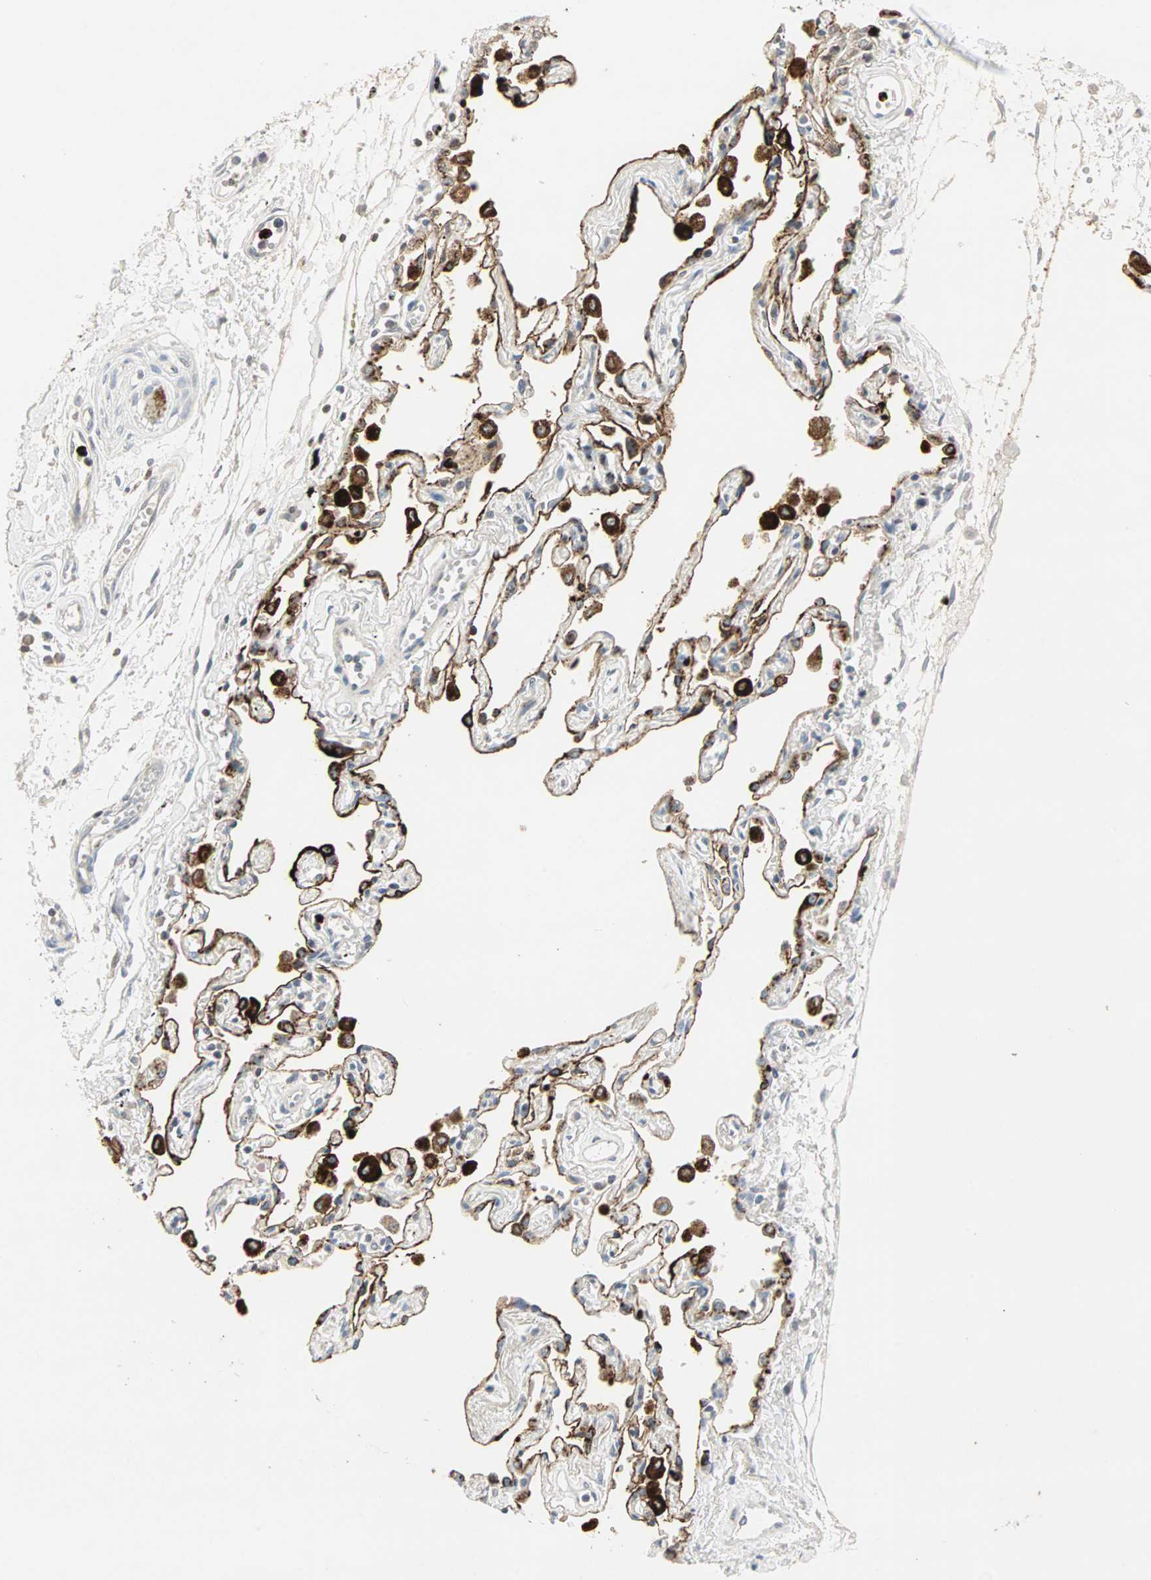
{"staining": {"intensity": "negative", "quantity": "none", "location": "none"}, "tissue": "adipose tissue", "cell_type": "Adipocytes", "image_type": "normal", "snomed": [{"axis": "morphology", "description": "Normal tissue, NOS"}, {"axis": "morphology", "description": "Adenocarcinoma, NOS"}, {"axis": "topography", "description": "Cartilage tissue"}, {"axis": "topography", "description": "Bronchus"}, {"axis": "topography", "description": "Lung"}], "caption": "A high-resolution histopathology image shows IHC staining of normal adipose tissue, which demonstrates no significant staining in adipocytes.", "gene": "CEACAM6", "patient": {"sex": "female", "age": 67}}